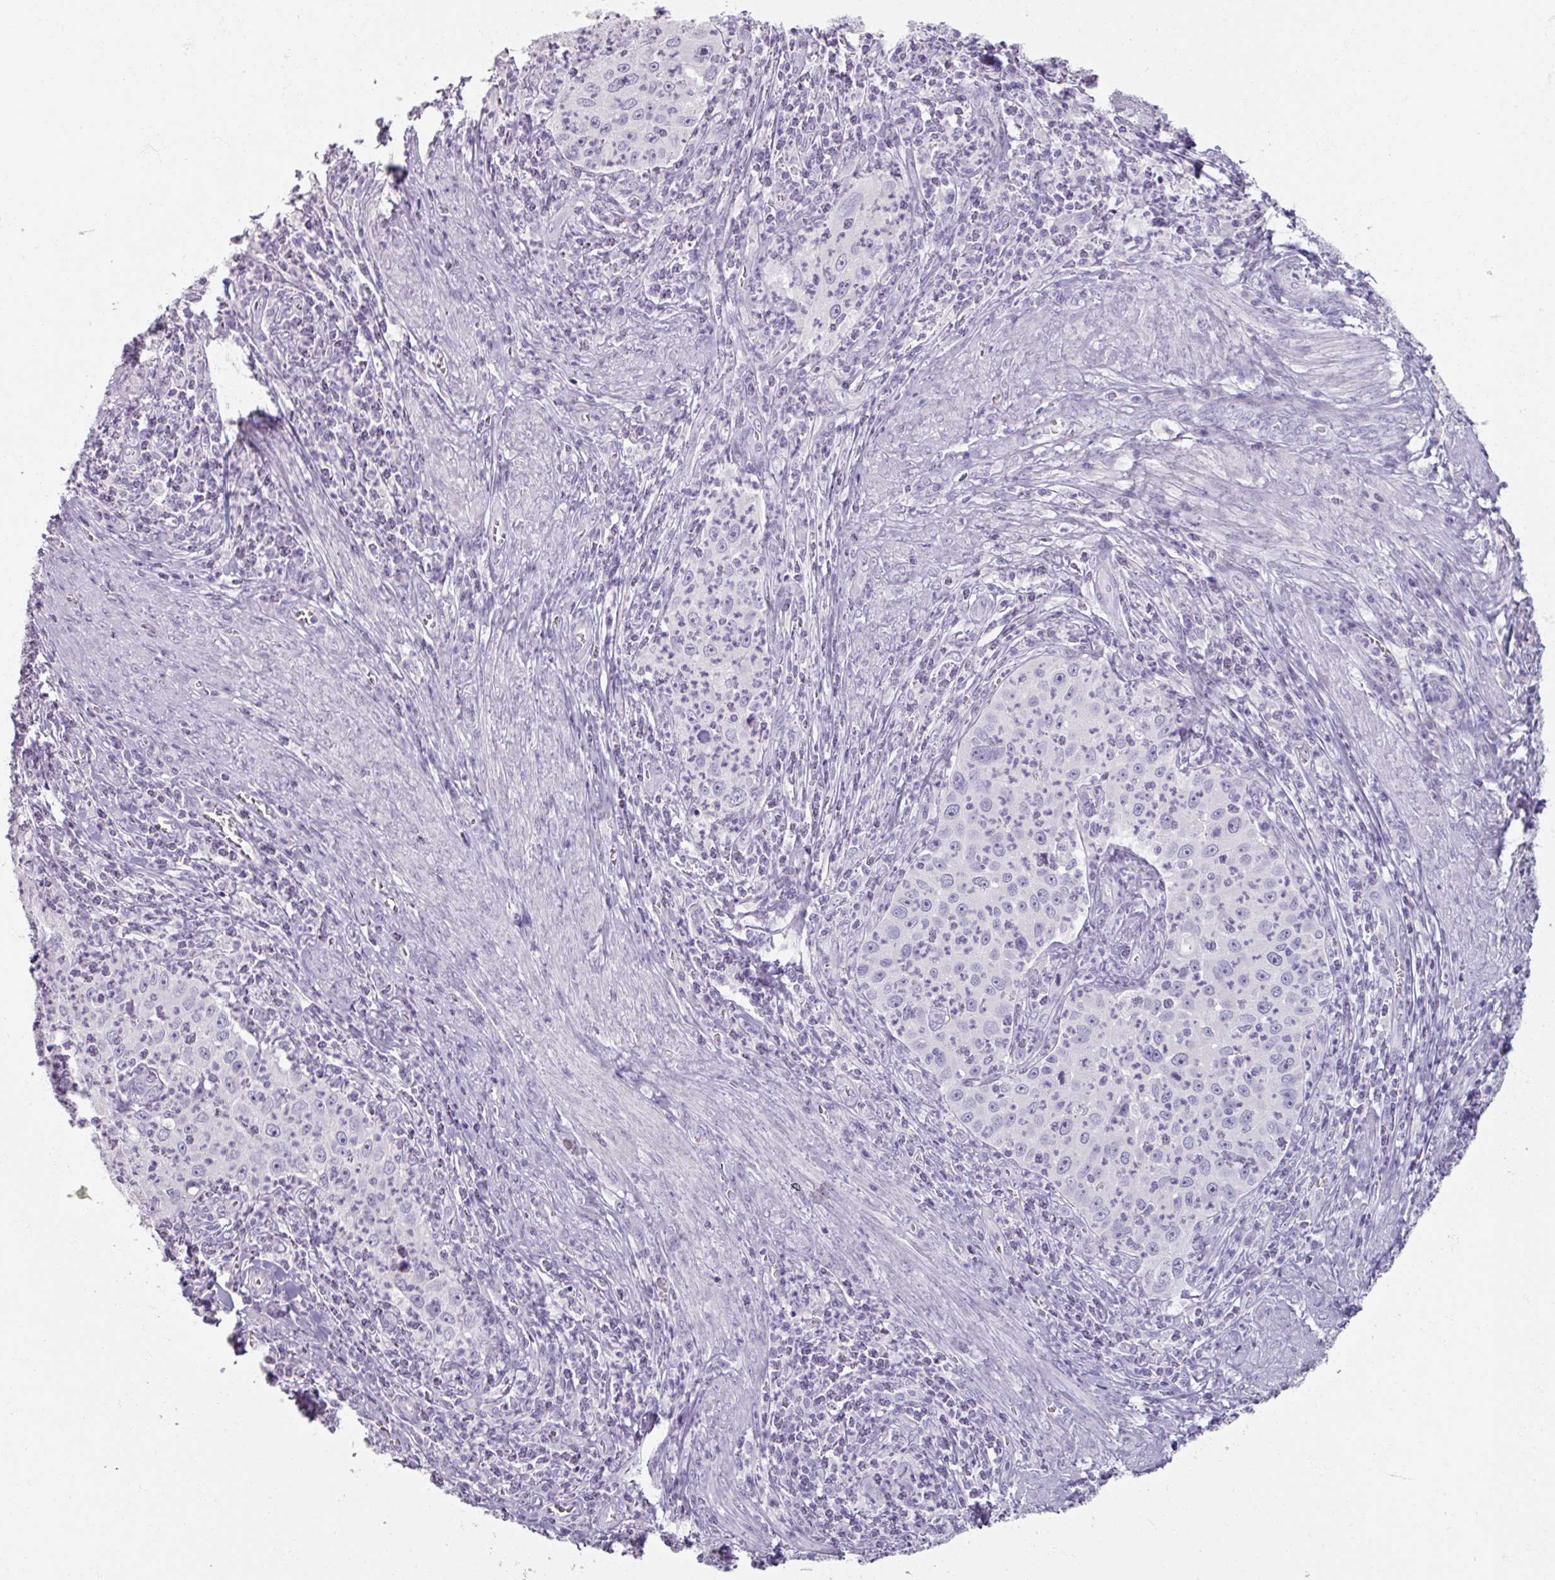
{"staining": {"intensity": "negative", "quantity": "none", "location": "none"}, "tissue": "cervical cancer", "cell_type": "Tumor cells", "image_type": "cancer", "snomed": [{"axis": "morphology", "description": "Squamous cell carcinoma, NOS"}, {"axis": "topography", "description": "Cervix"}], "caption": "Cervical cancer was stained to show a protein in brown. There is no significant staining in tumor cells.", "gene": "TG", "patient": {"sex": "female", "age": 30}}